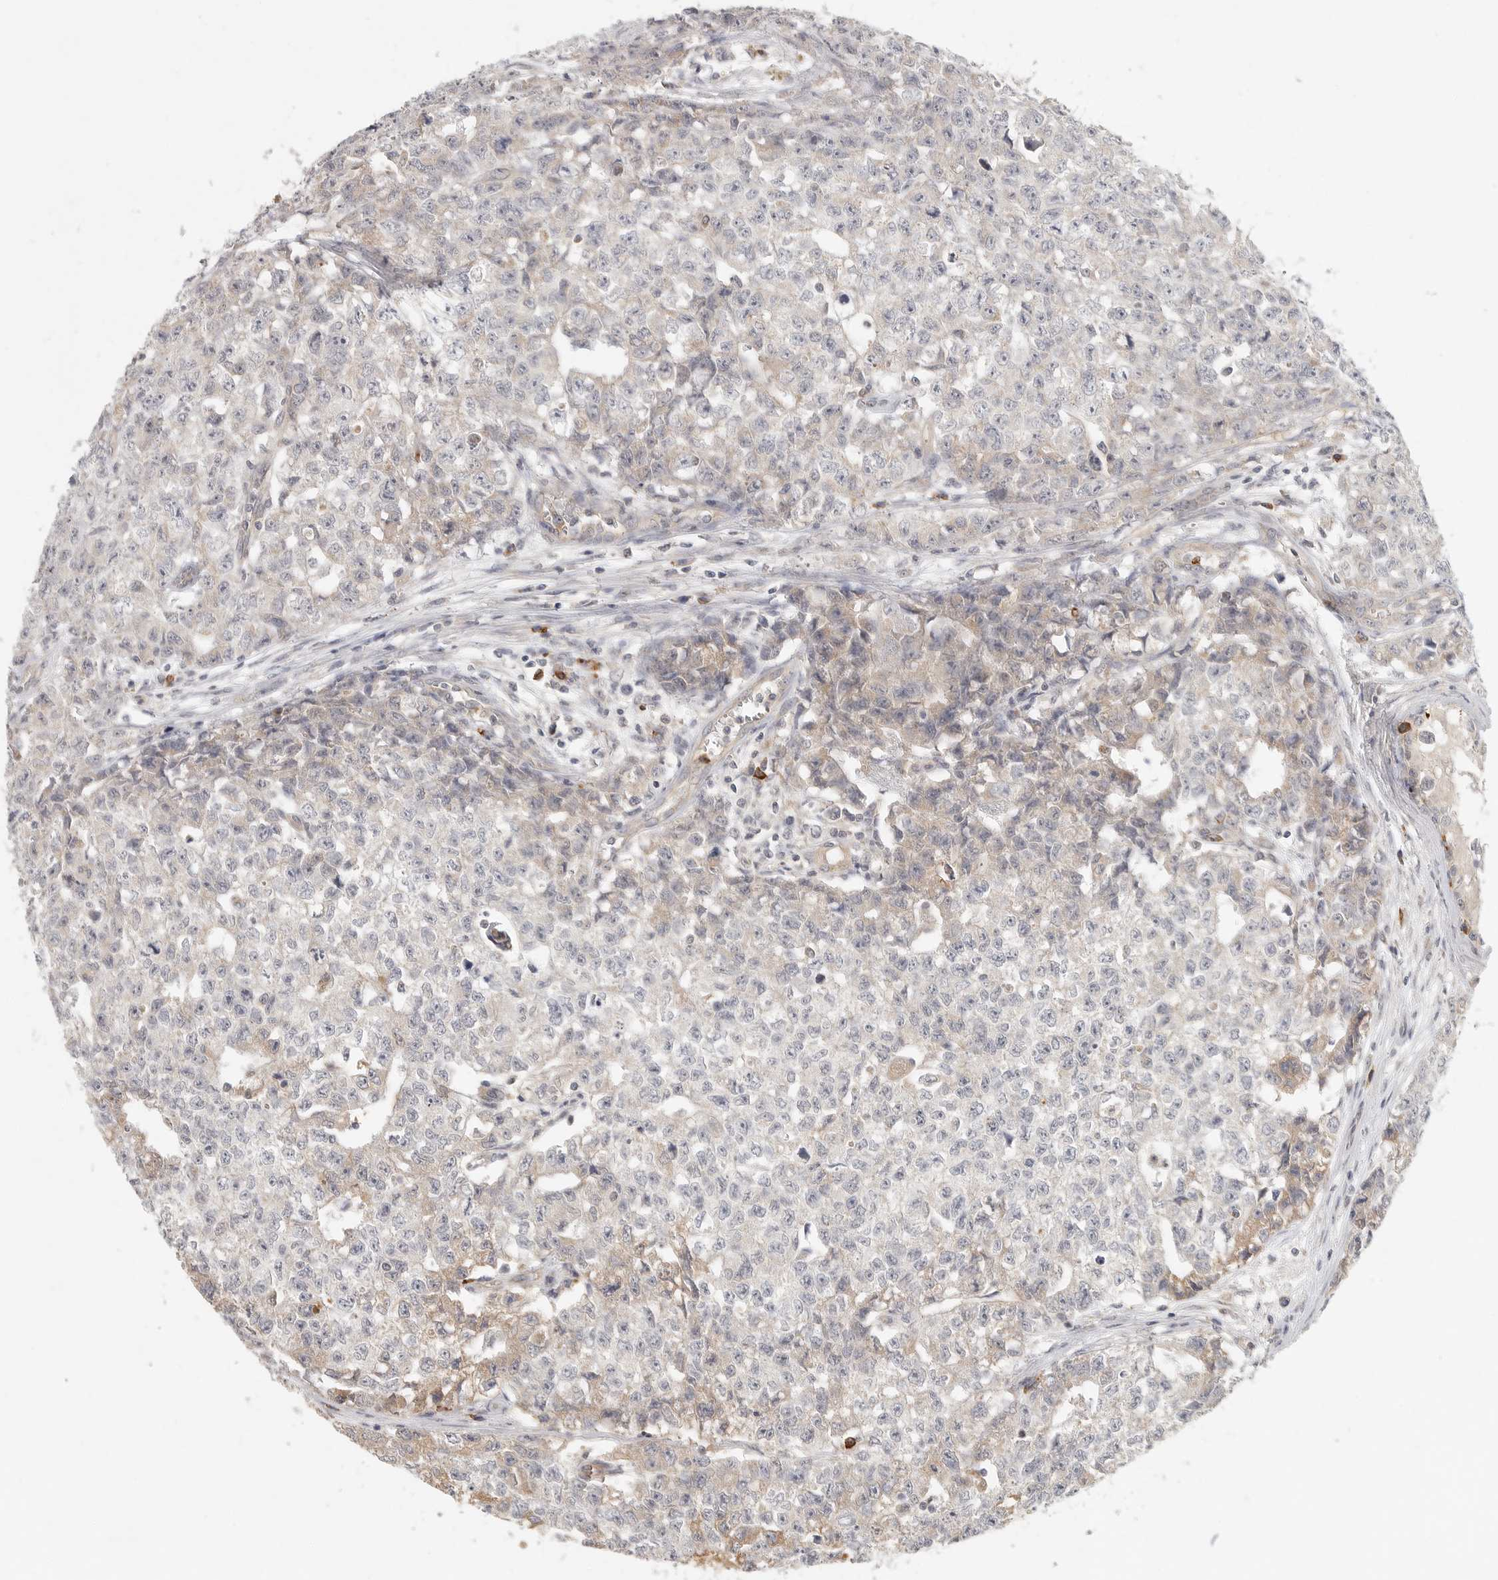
{"staining": {"intensity": "weak", "quantity": "<25%", "location": "cytoplasmic/membranous"}, "tissue": "testis cancer", "cell_type": "Tumor cells", "image_type": "cancer", "snomed": [{"axis": "morphology", "description": "Carcinoma, Embryonal, NOS"}, {"axis": "topography", "description": "Testis"}], "caption": "A micrograph of human embryonal carcinoma (testis) is negative for staining in tumor cells.", "gene": "SLC25A36", "patient": {"sex": "male", "age": 28}}